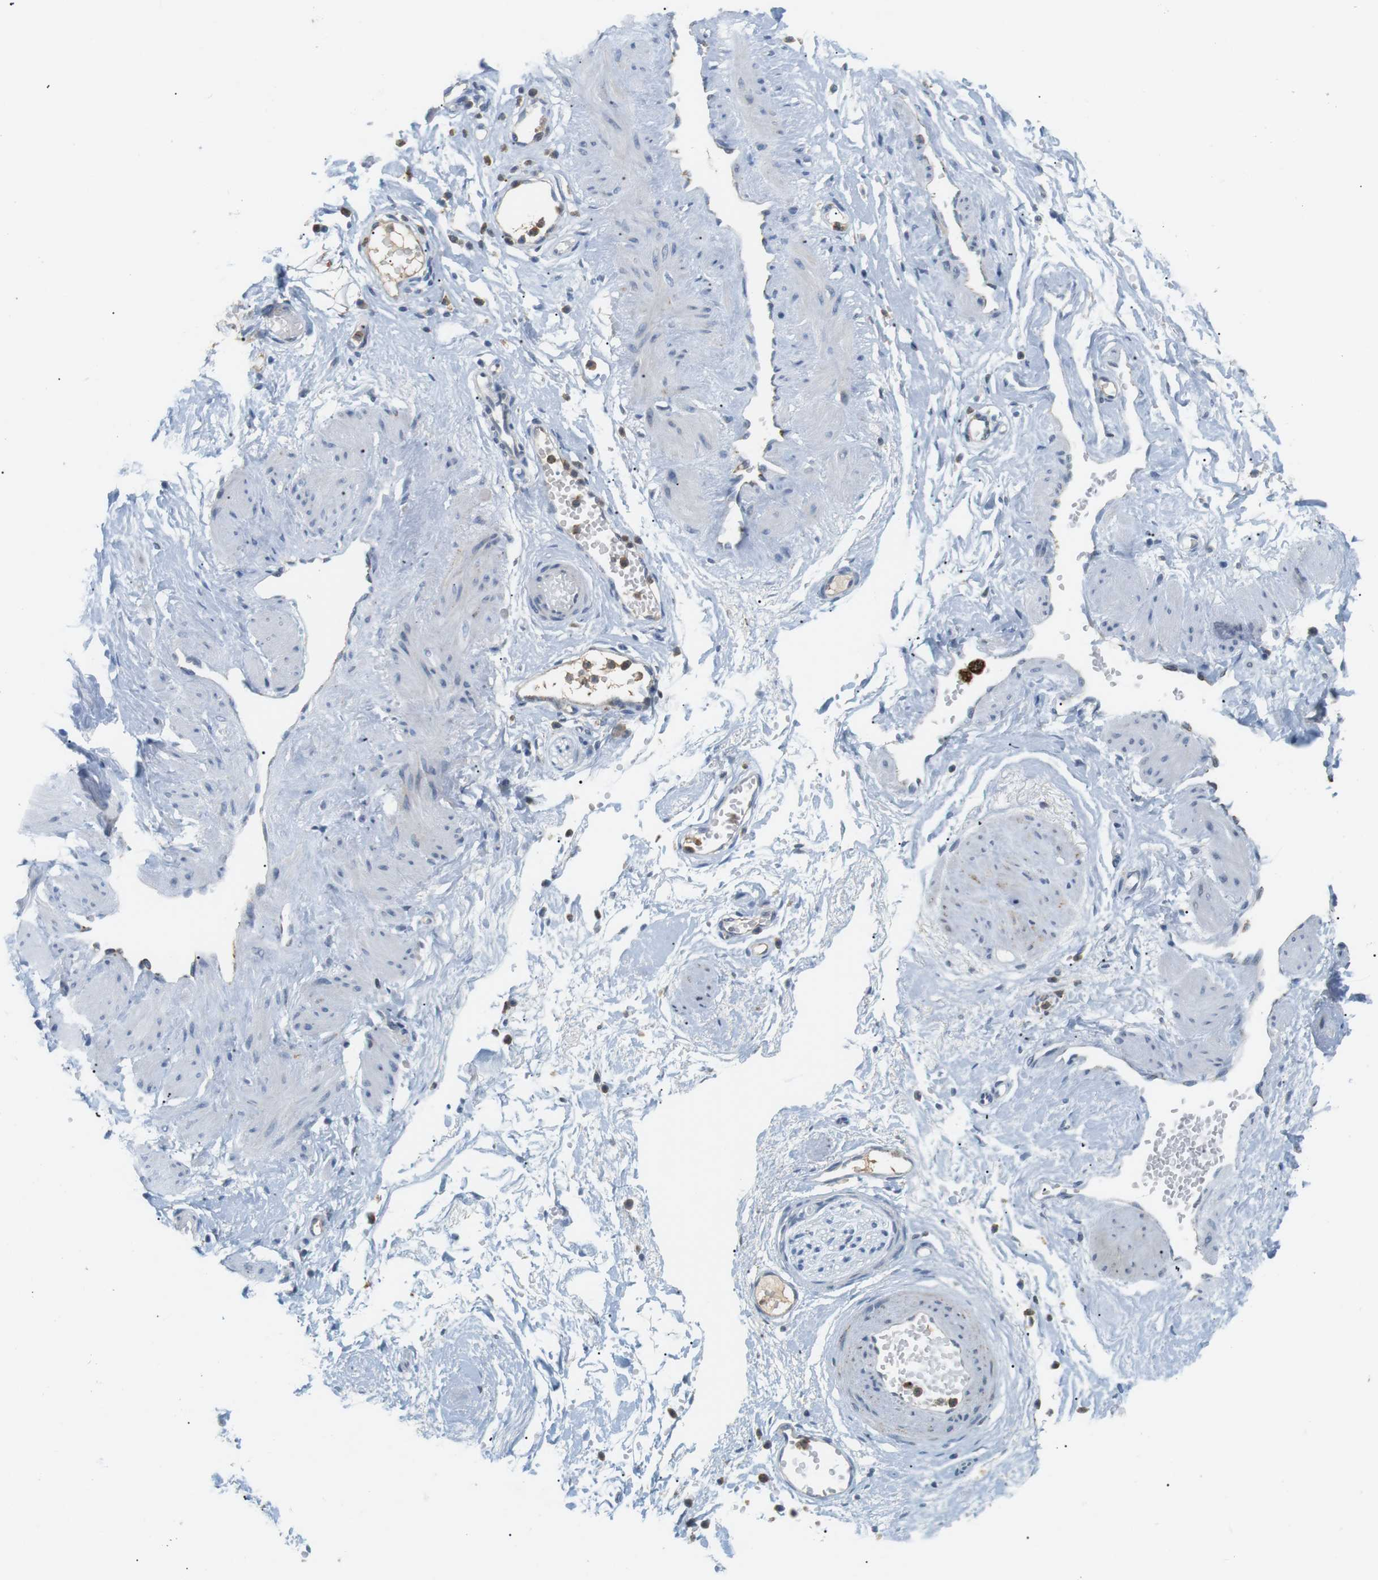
{"staining": {"intensity": "negative", "quantity": "none", "location": "none"}, "tissue": "adipose tissue", "cell_type": "Adipocytes", "image_type": "normal", "snomed": [{"axis": "morphology", "description": "Normal tissue, NOS"}, {"axis": "topography", "description": "Soft tissue"}, {"axis": "topography", "description": "Vascular tissue"}], "caption": "High power microscopy image of an immunohistochemistry (IHC) histopathology image of benign adipose tissue, revealing no significant expression in adipocytes.", "gene": "CD300E", "patient": {"sex": "female", "age": 35}}